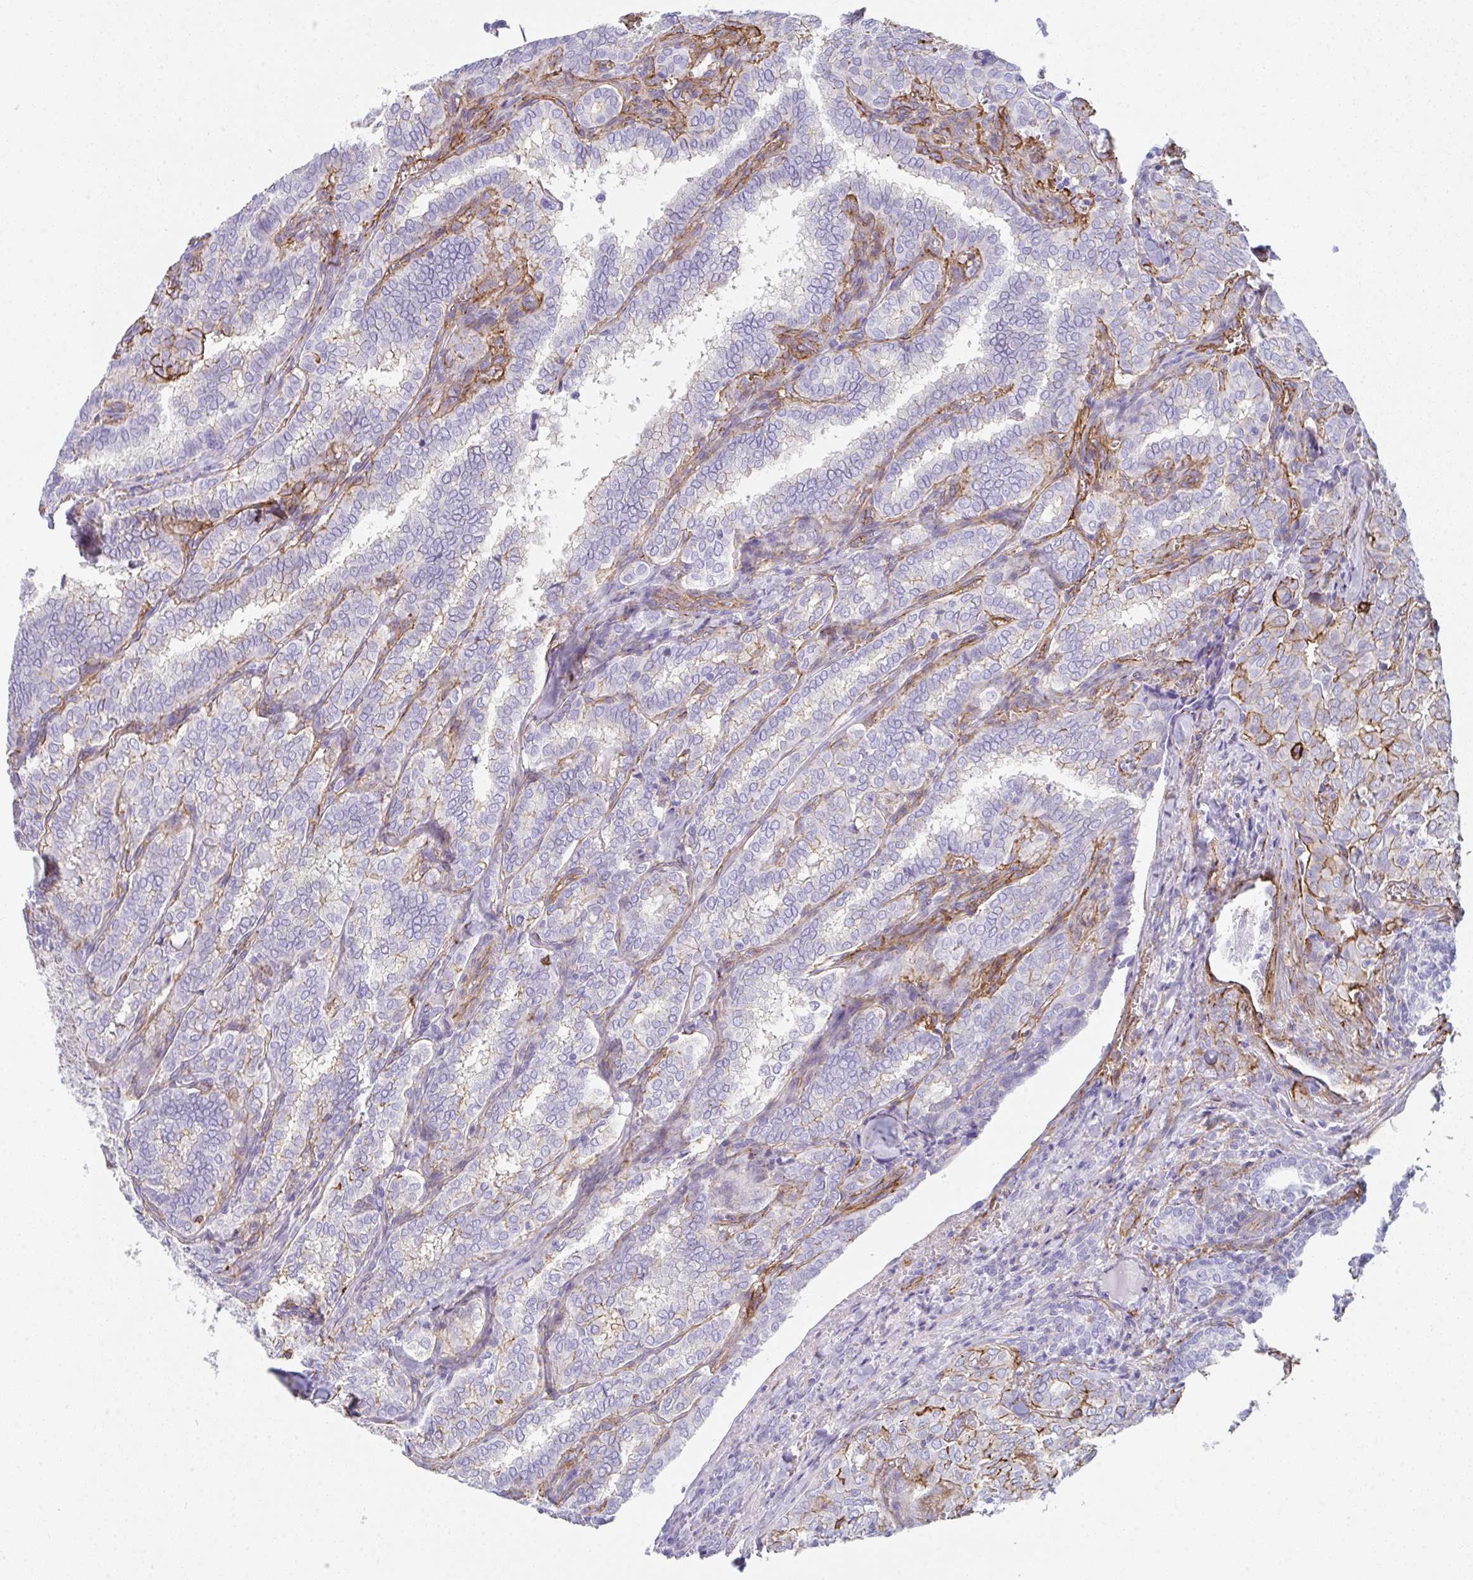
{"staining": {"intensity": "negative", "quantity": "none", "location": "none"}, "tissue": "thyroid cancer", "cell_type": "Tumor cells", "image_type": "cancer", "snomed": [{"axis": "morphology", "description": "Papillary adenocarcinoma, NOS"}, {"axis": "topography", "description": "Thyroid gland"}], "caption": "Tumor cells show no significant protein expression in thyroid cancer.", "gene": "DBN1", "patient": {"sex": "female", "age": 30}}